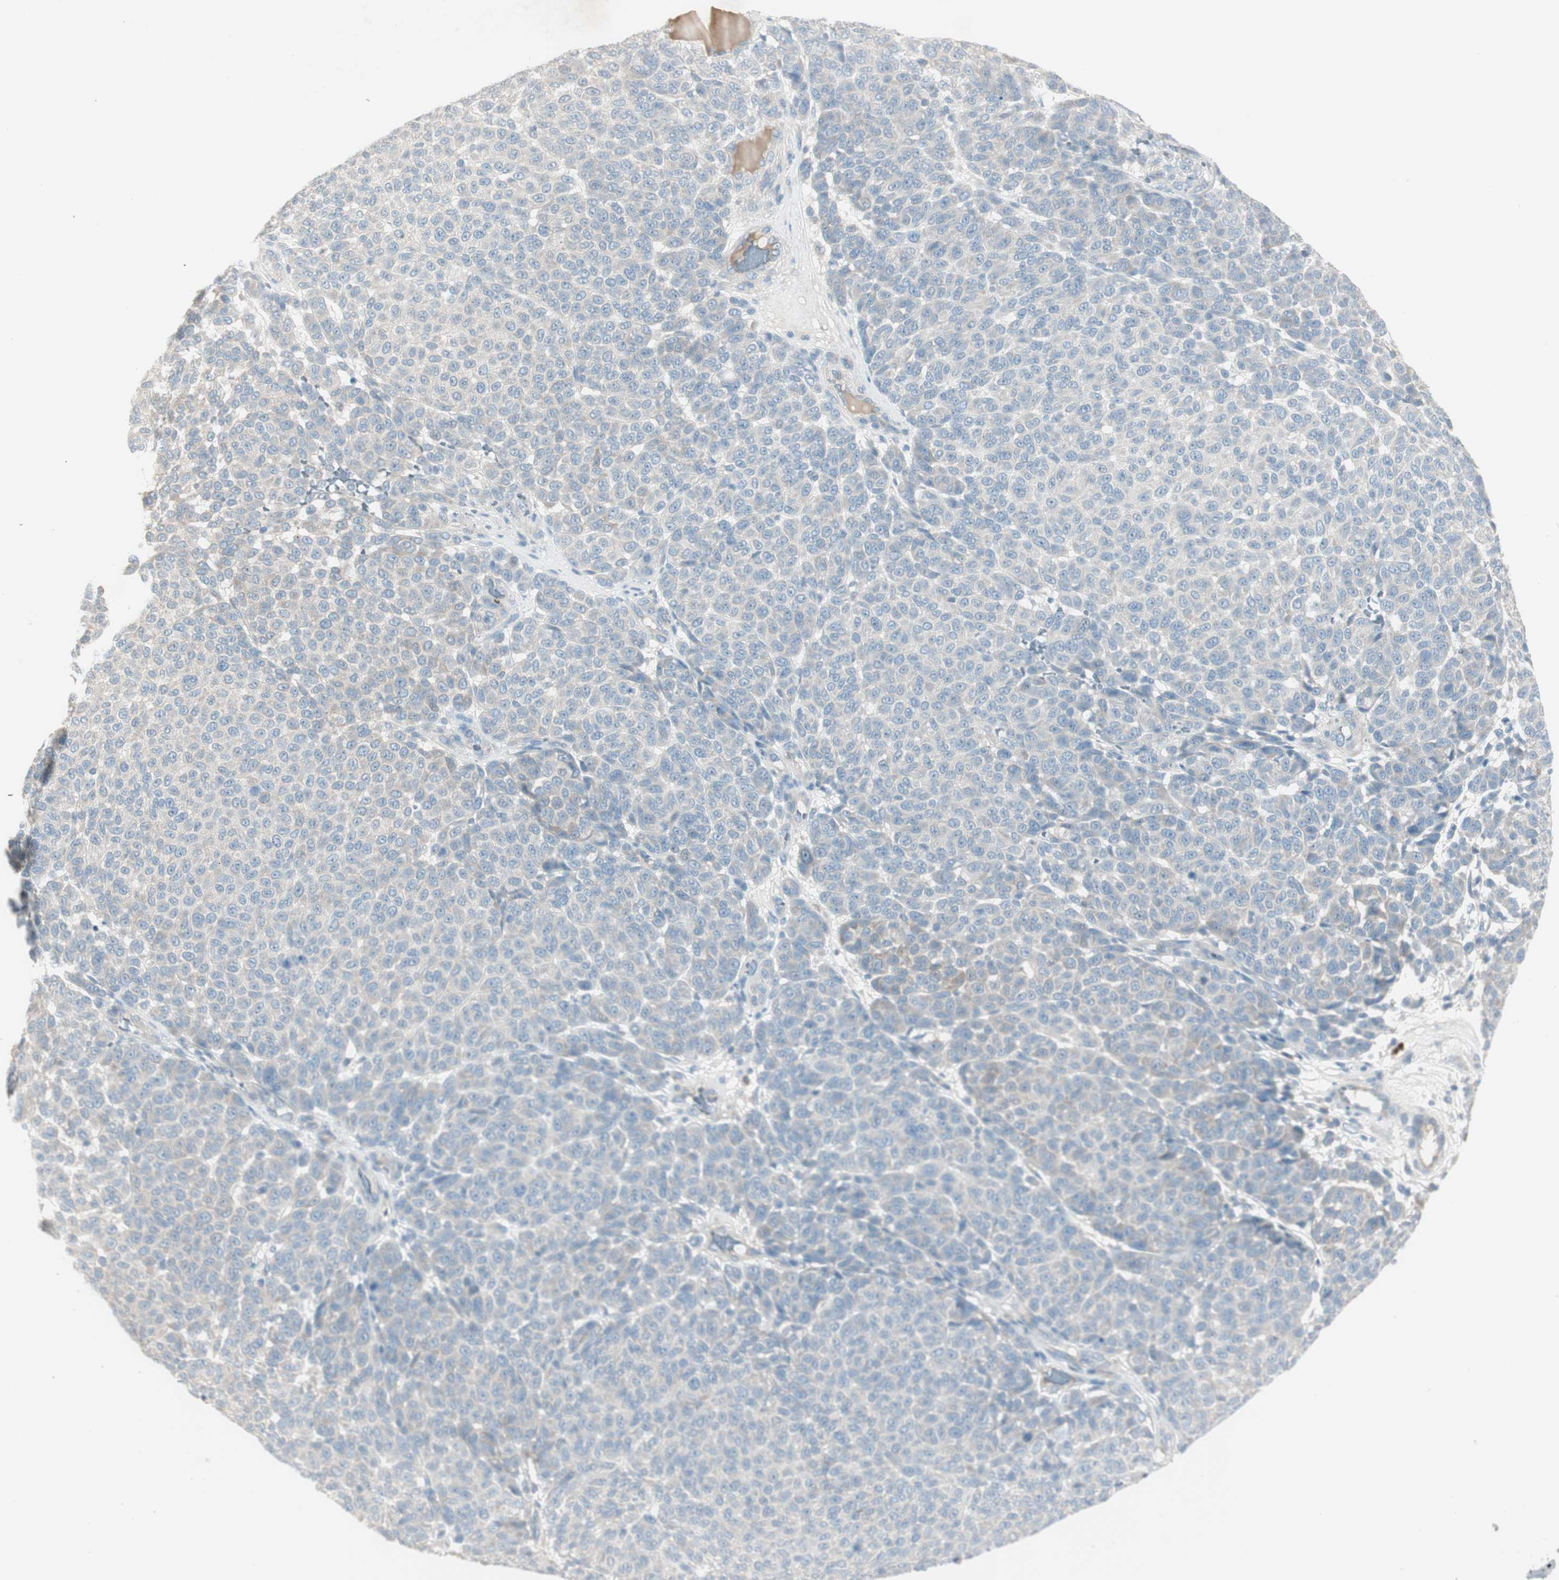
{"staining": {"intensity": "negative", "quantity": "none", "location": "none"}, "tissue": "melanoma", "cell_type": "Tumor cells", "image_type": "cancer", "snomed": [{"axis": "morphology", "description": "Malignant melanoma, NOS"}, {"axis": "topography", "description": "Skin"}], "caption": "DAB (3,3'-diaminobenzidine) immunohistochemical staining of human melanoma exhibits no significant staining in tumor cells.", "gene": "MAPRE3", "patient": {"sex": "male", "age": 59}}